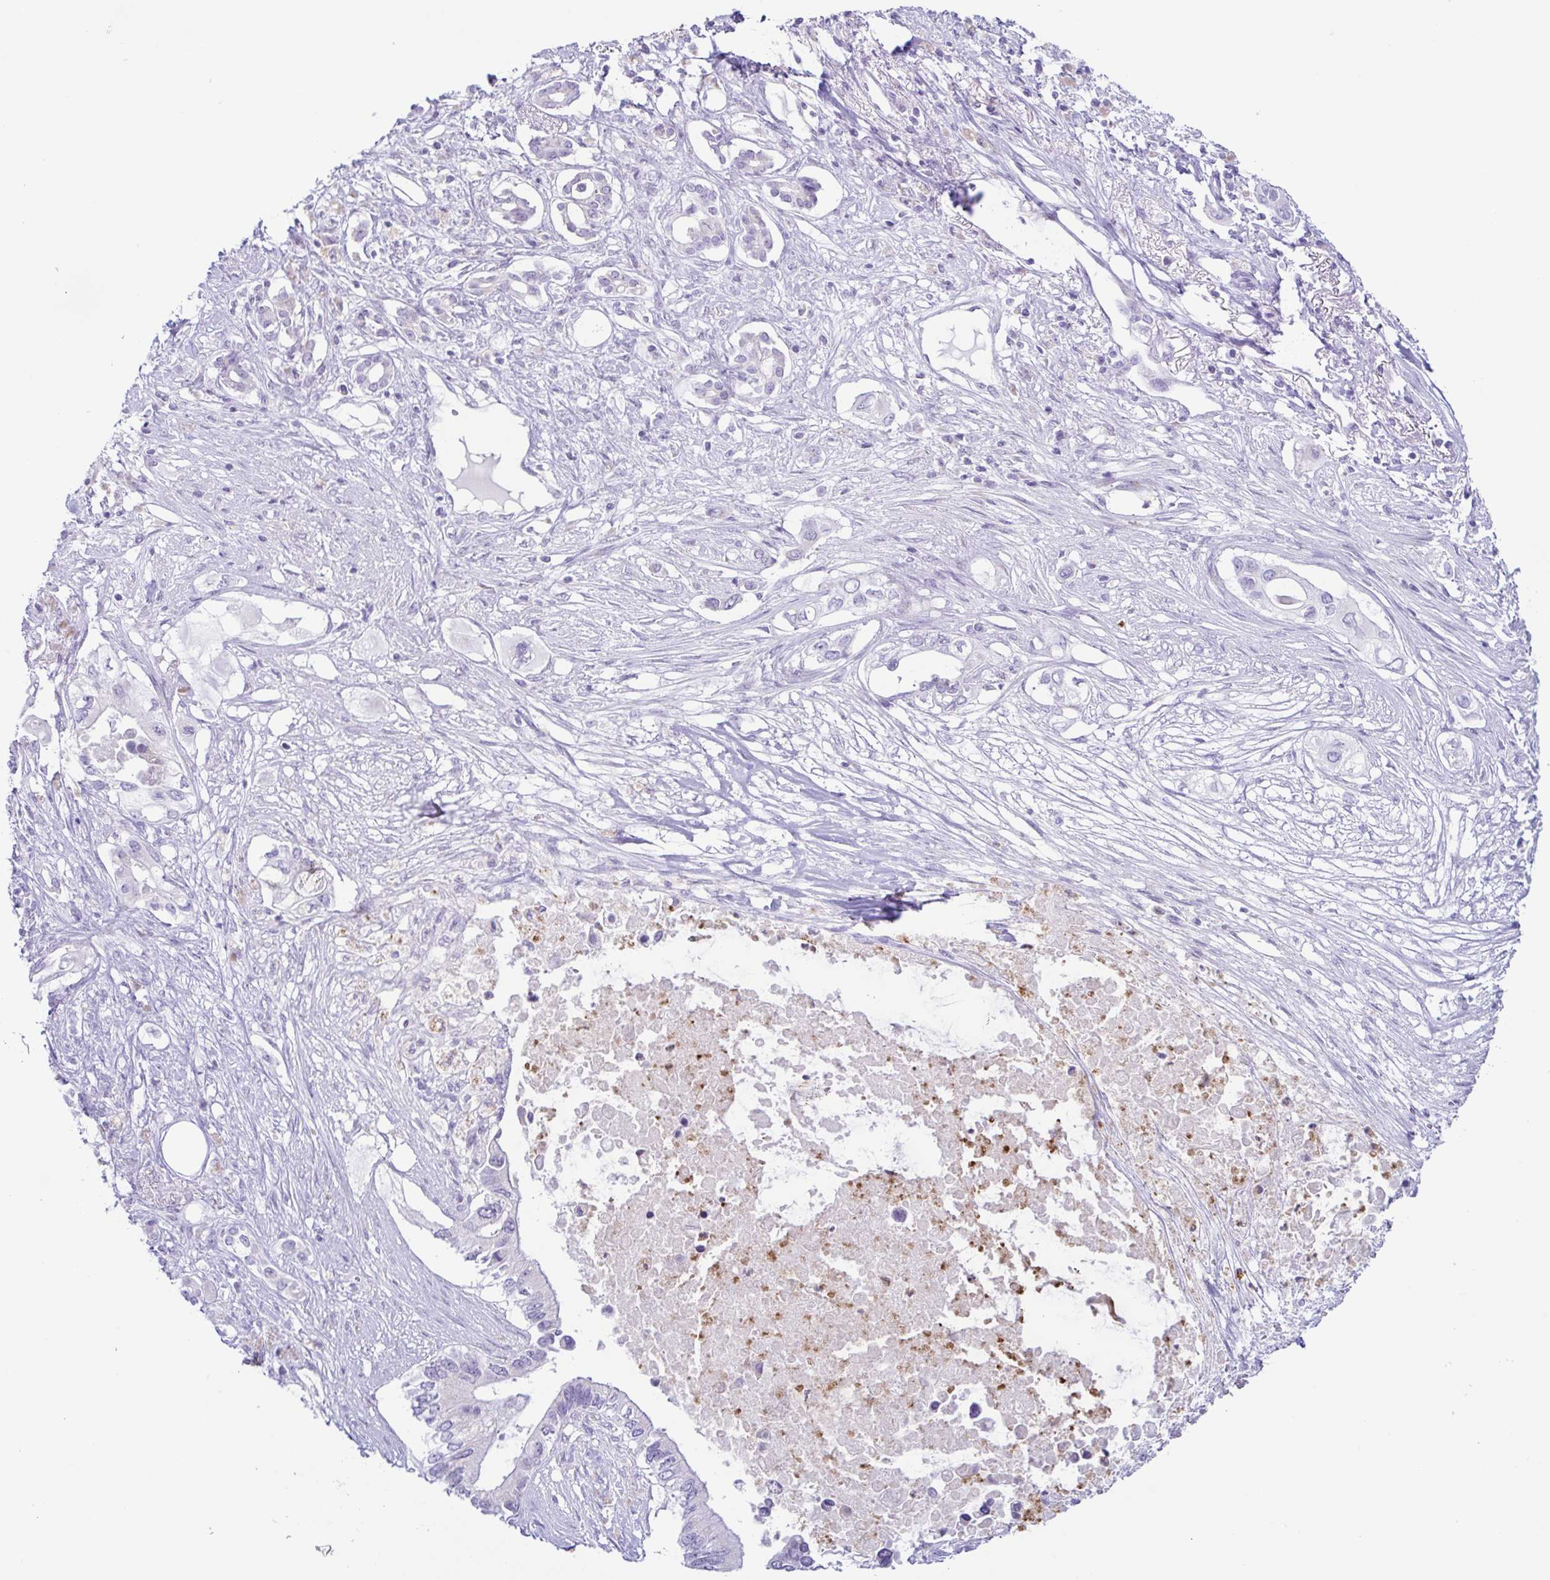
{"staining": {"intensity": "negative", "quantity": "none", "location": "none"}, "tissue": "pancreatic cancer", "cell_type": "Tumor cells", "image_type": "cancer", "snomed": [{"axis": "morphology", "description": "Adenocarcinoma, NOS"}, {"axis": "topography", "description": "Pancreas"}], "caption": "The micrograph displays no staining of tumor cells in pancreatic cancer (adenocarcinoma).", "gene": "AZU1", "patient": {"sex": "female", "age": 63}}